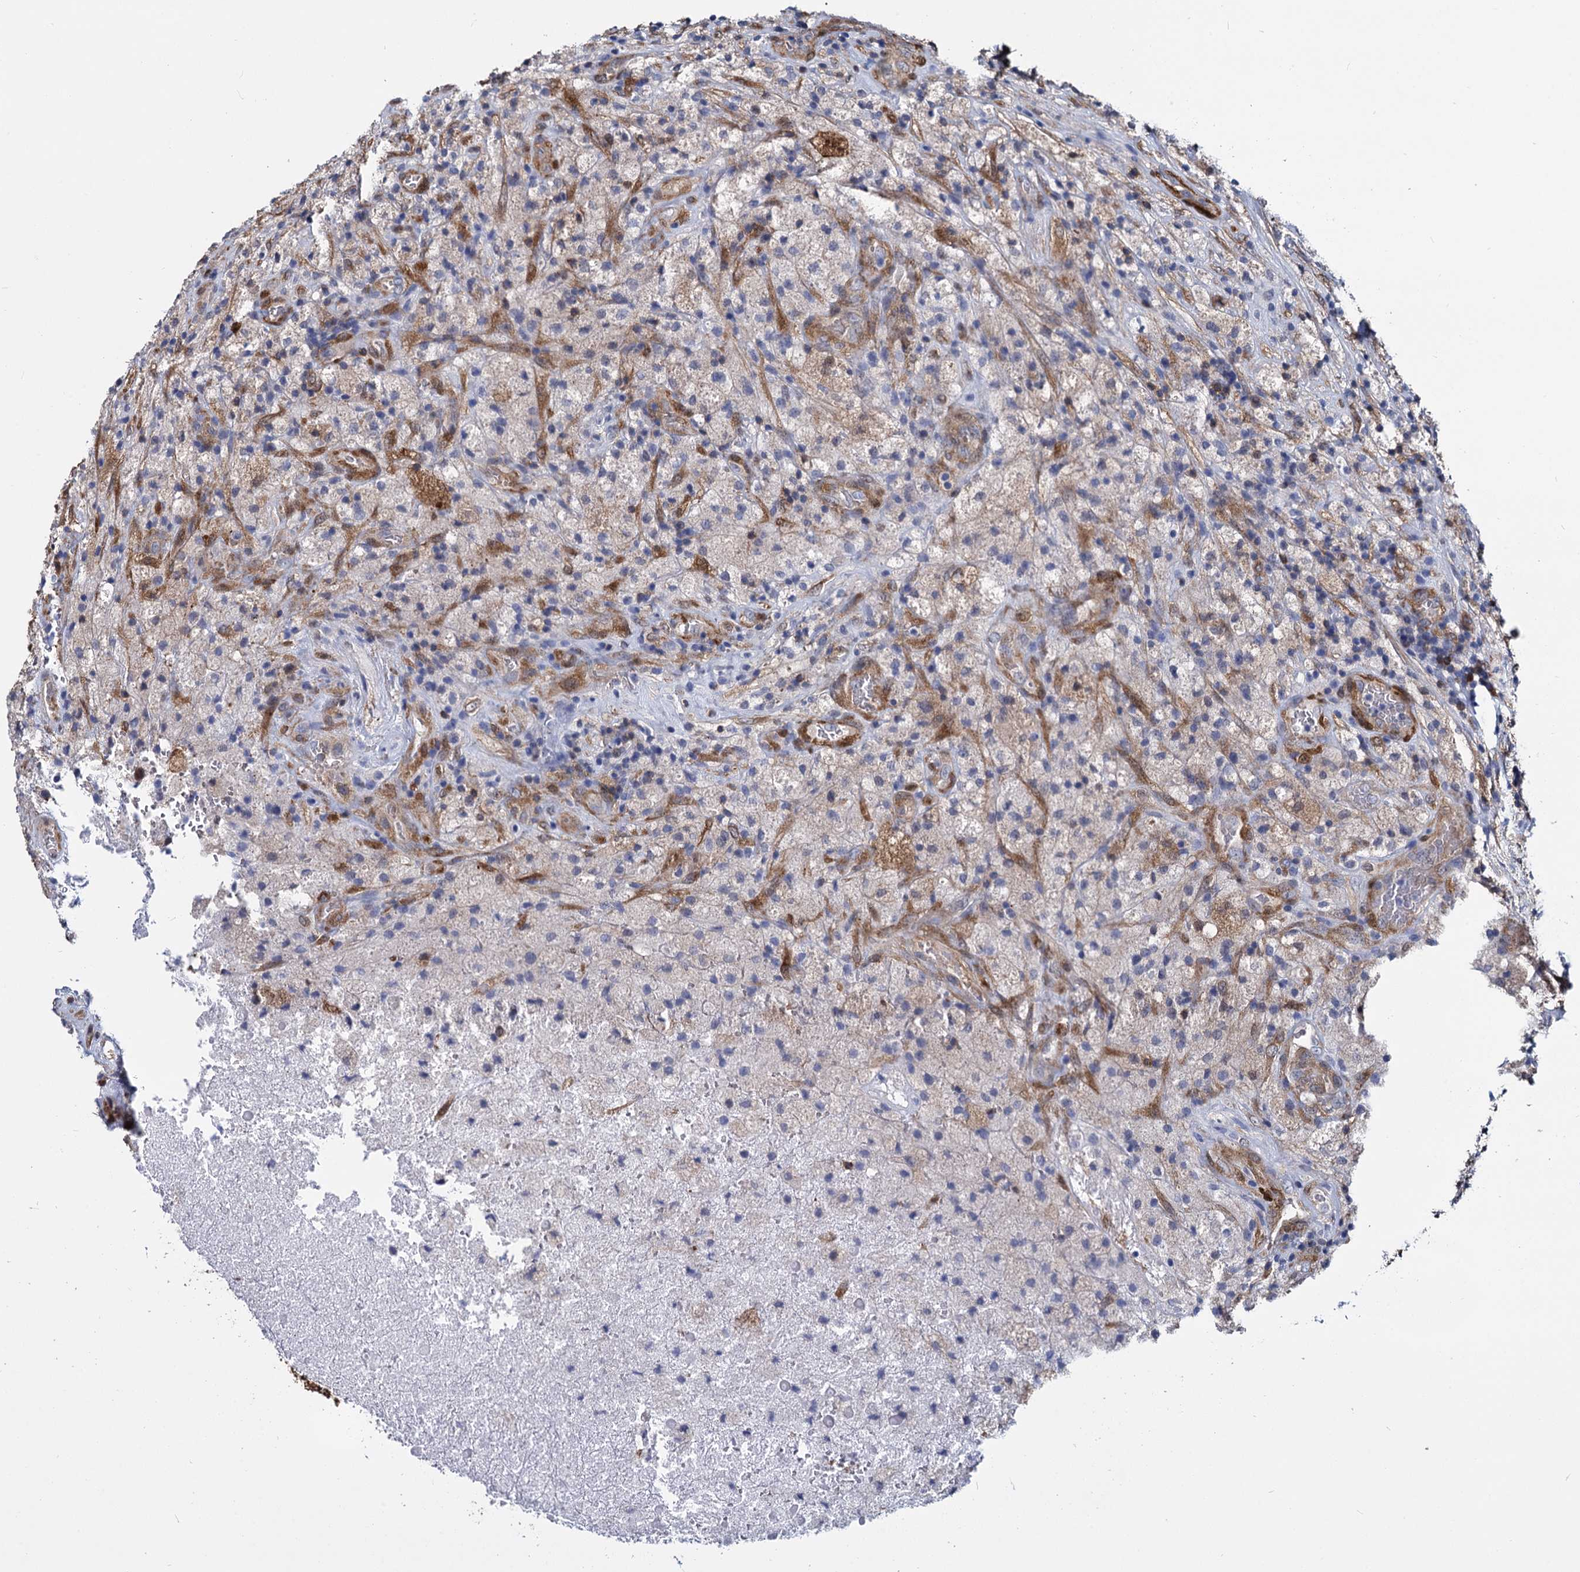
{"staining": {"intensity": "negative", "quantity": "none", "location": "none"}, "tissue": "glioma", "cell_type": "Tumor cells", "image_type": "cancer", "snomed": [{"axis": "morphology", "description": "Glioma, malignant, High grade"}, {"axis": "topography", "description": "Brain"}], "caption": "Tumor cells are negative for protein expression in human high-grade glioma (malignant).", "gene": "GSTM3", "patient": {"sex": "male", "age": 69}}